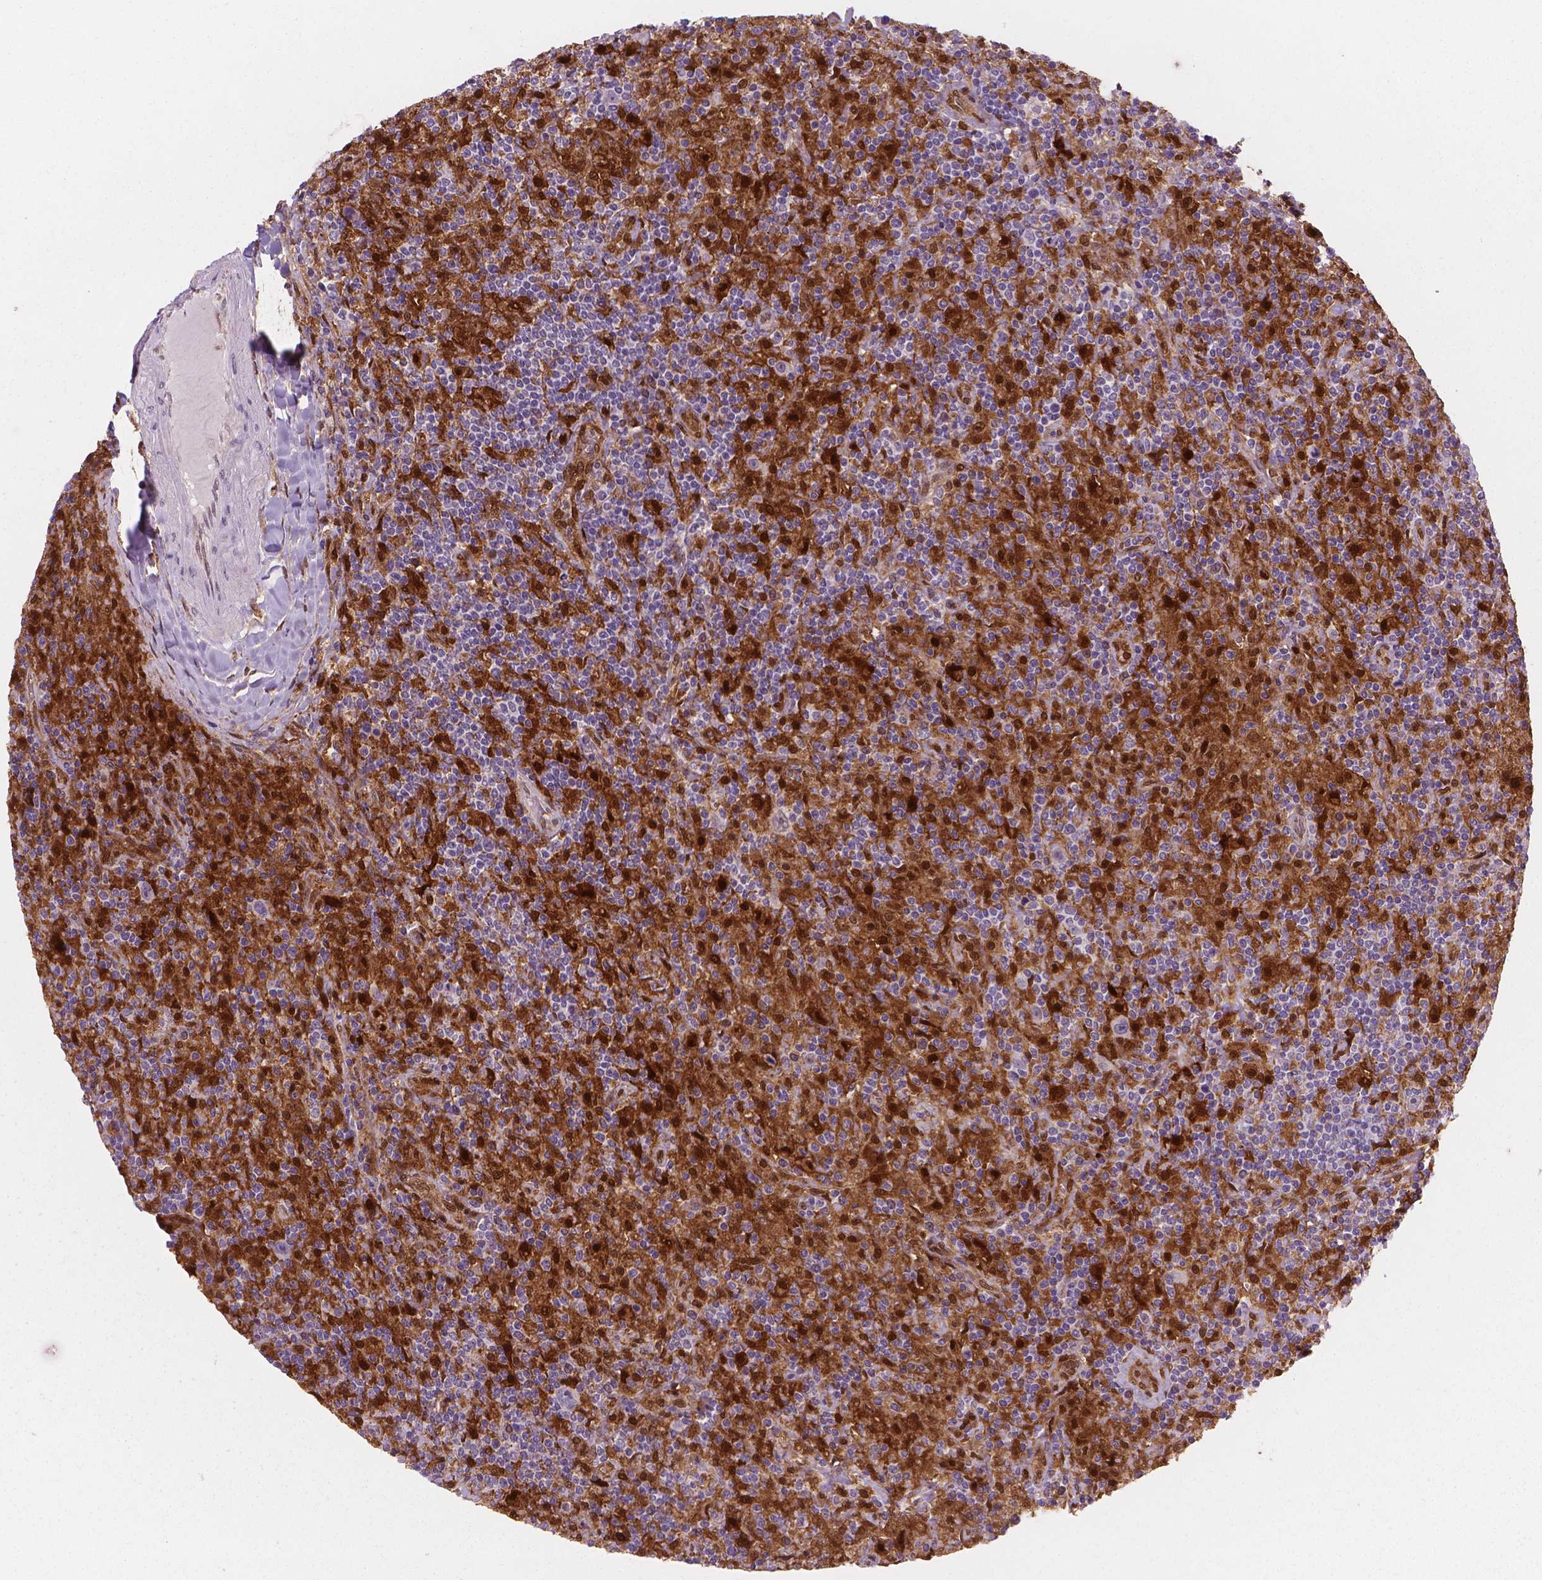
{"staining": {"intensity": "negative", "quantity": "none", "location": "none"}, "tissue": "lymphoma", "cell_type": "Tumor cells", "image_type": "cancer", "snomed": [{"axis": "morphology", "description": "Hodgkin's disease, NOS"}, {"axis": "topography", "description": "Lymph node"}], "caption": "DAB (3,3'-diaminobenzidine) immunohistochemical staining of lymphoma exhibits no significant expression in tumor cells. (DAB IHC visualized using brightfield microscopy, high magnification).", "gene": "TNFAIP2", "patient": {"sex": "male", "age": 70}}